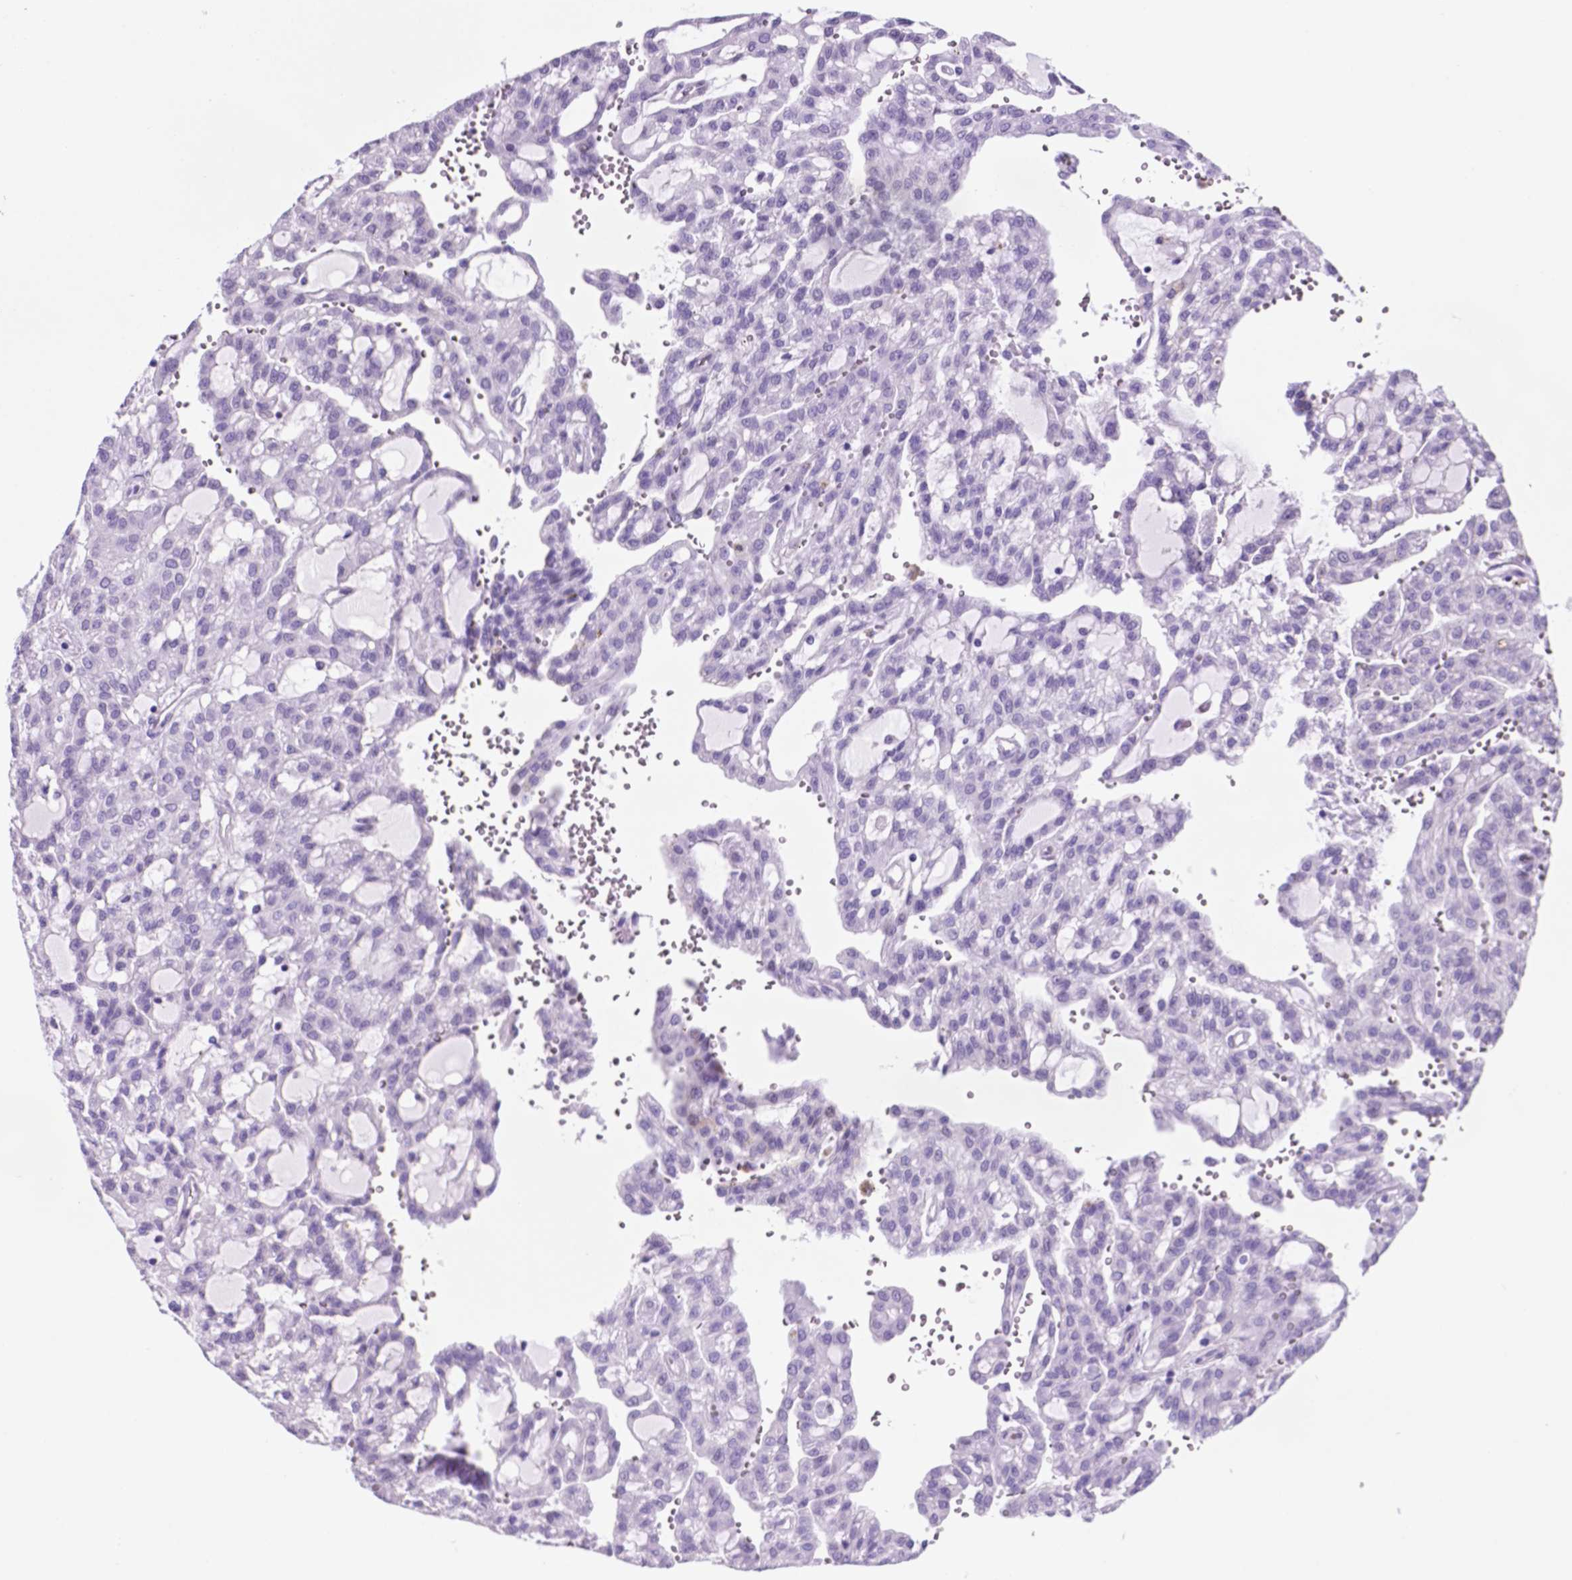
{"staining": {"intensity": "negative", "quantity": "none", "location": "none"}, "tissue": "renal cancer", "cell_type": "Tumor cells", "image_type": "cancer", "snomed": [{"axis": "morphology", "description": "Adenocarcinoma, NOS"}, {"axis": "topography", "description": "Kidney"}], "caption": "The immunohistochemistry histopathology image has no significant expression in tumor cells of adenocarcinoma (renal) tissue.", "gene": "C17orf107", "patient": {"sex": "male", "age": 63}}